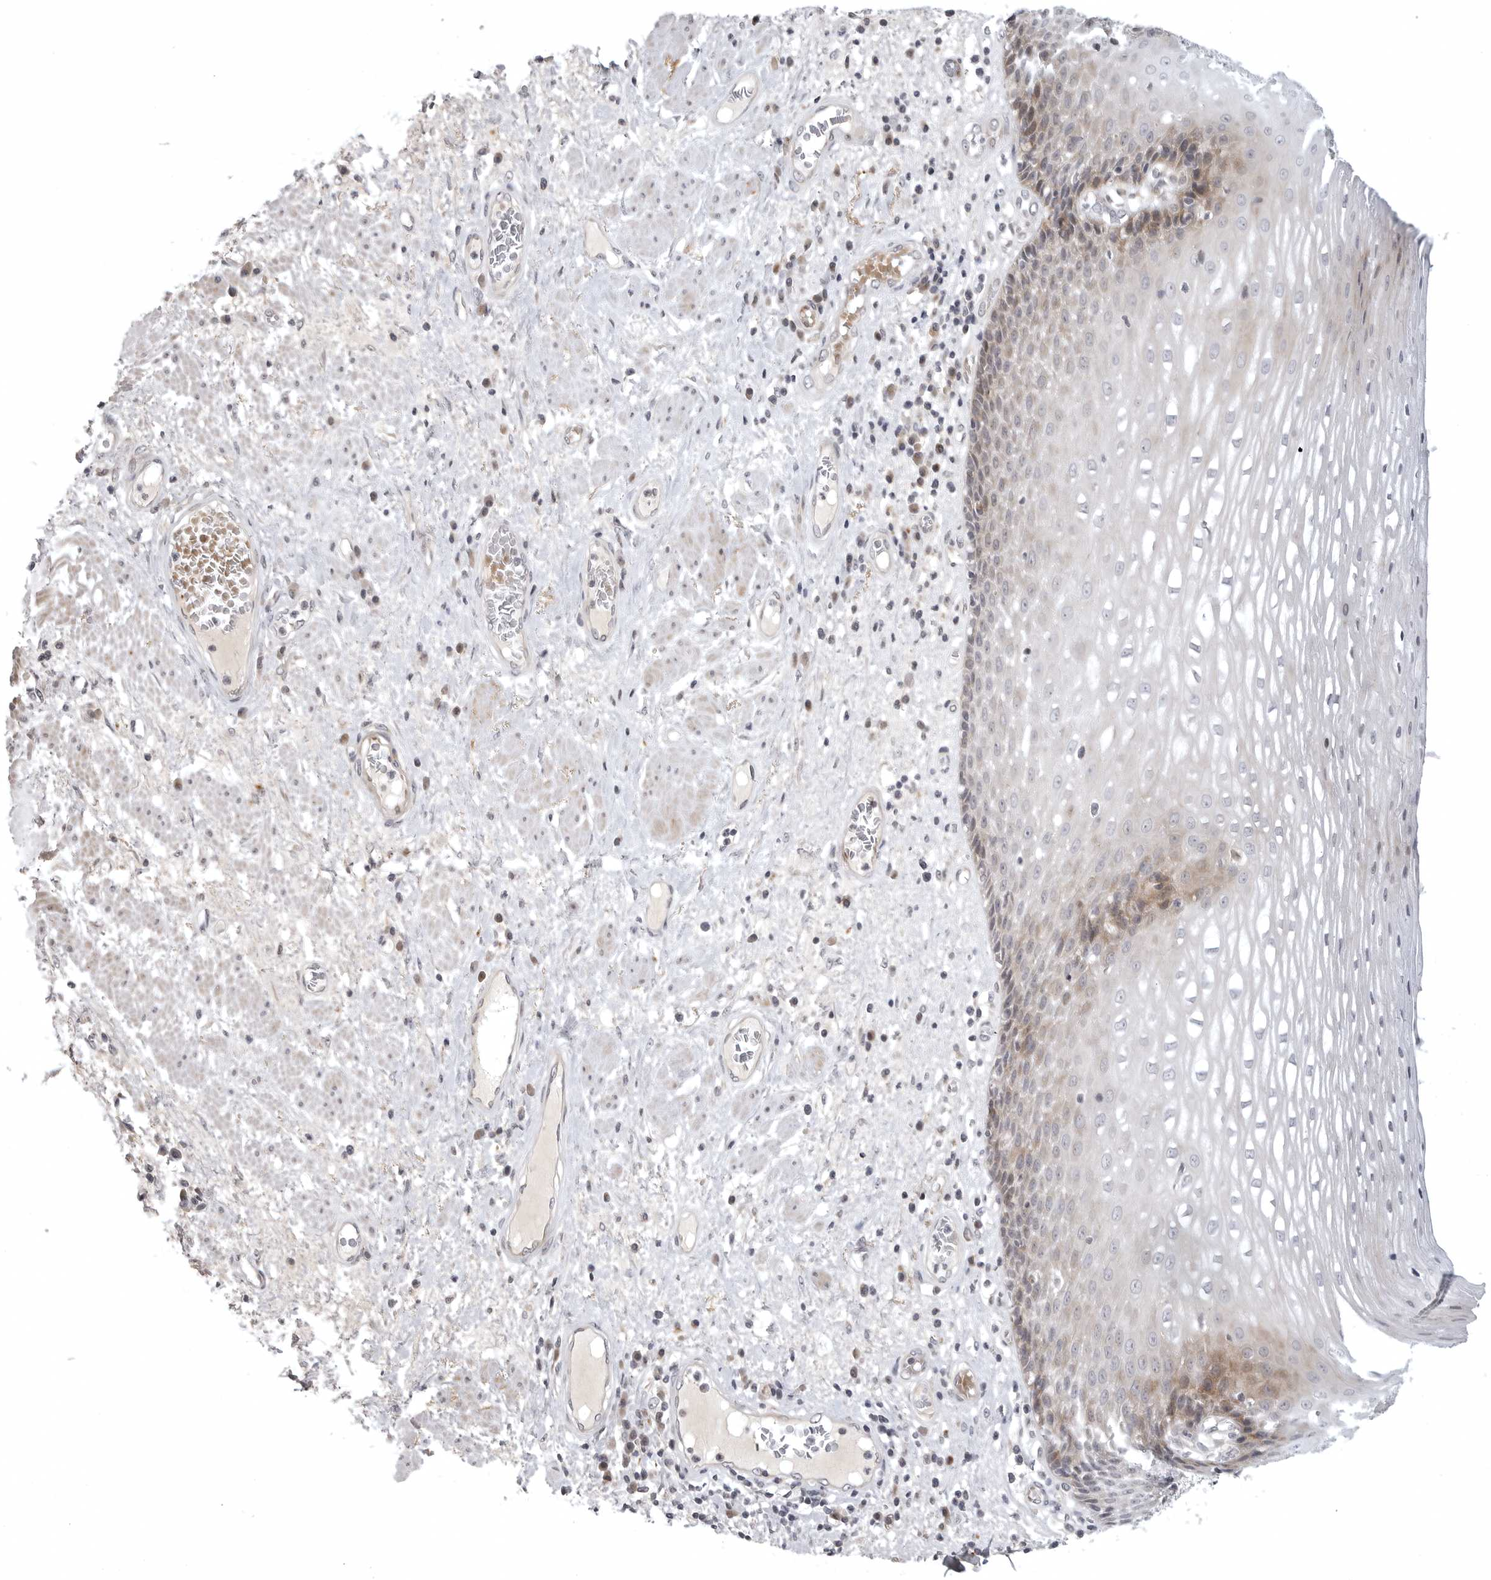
{"staining": {"intensity": "moderate", "quantity": "<25%", "location": "cytoplasmic/membranous,nuclear"}, "tissue": "esophagus", "cell_type": "Squamous epithelial cells", "image_type": "normal", "snomed": [{"axis": "morphology", "description": "Normal tissue, NOS"}, {"axis": "morphology", "description": "Adenocarcinoma, NOS"}, {"axis": "topography", "description": "Esophagus"}], "caption": "DAB (3,3'-diaminobenzidine) immunohistochemical staining of benign human esophagus exhibits moderate cytoplasmic/membranous,nuclear protein expression in about <25% of squamous epithelial cells.", "gene": "CD300LD", "patient": {"sex": "male", "age": 62}}